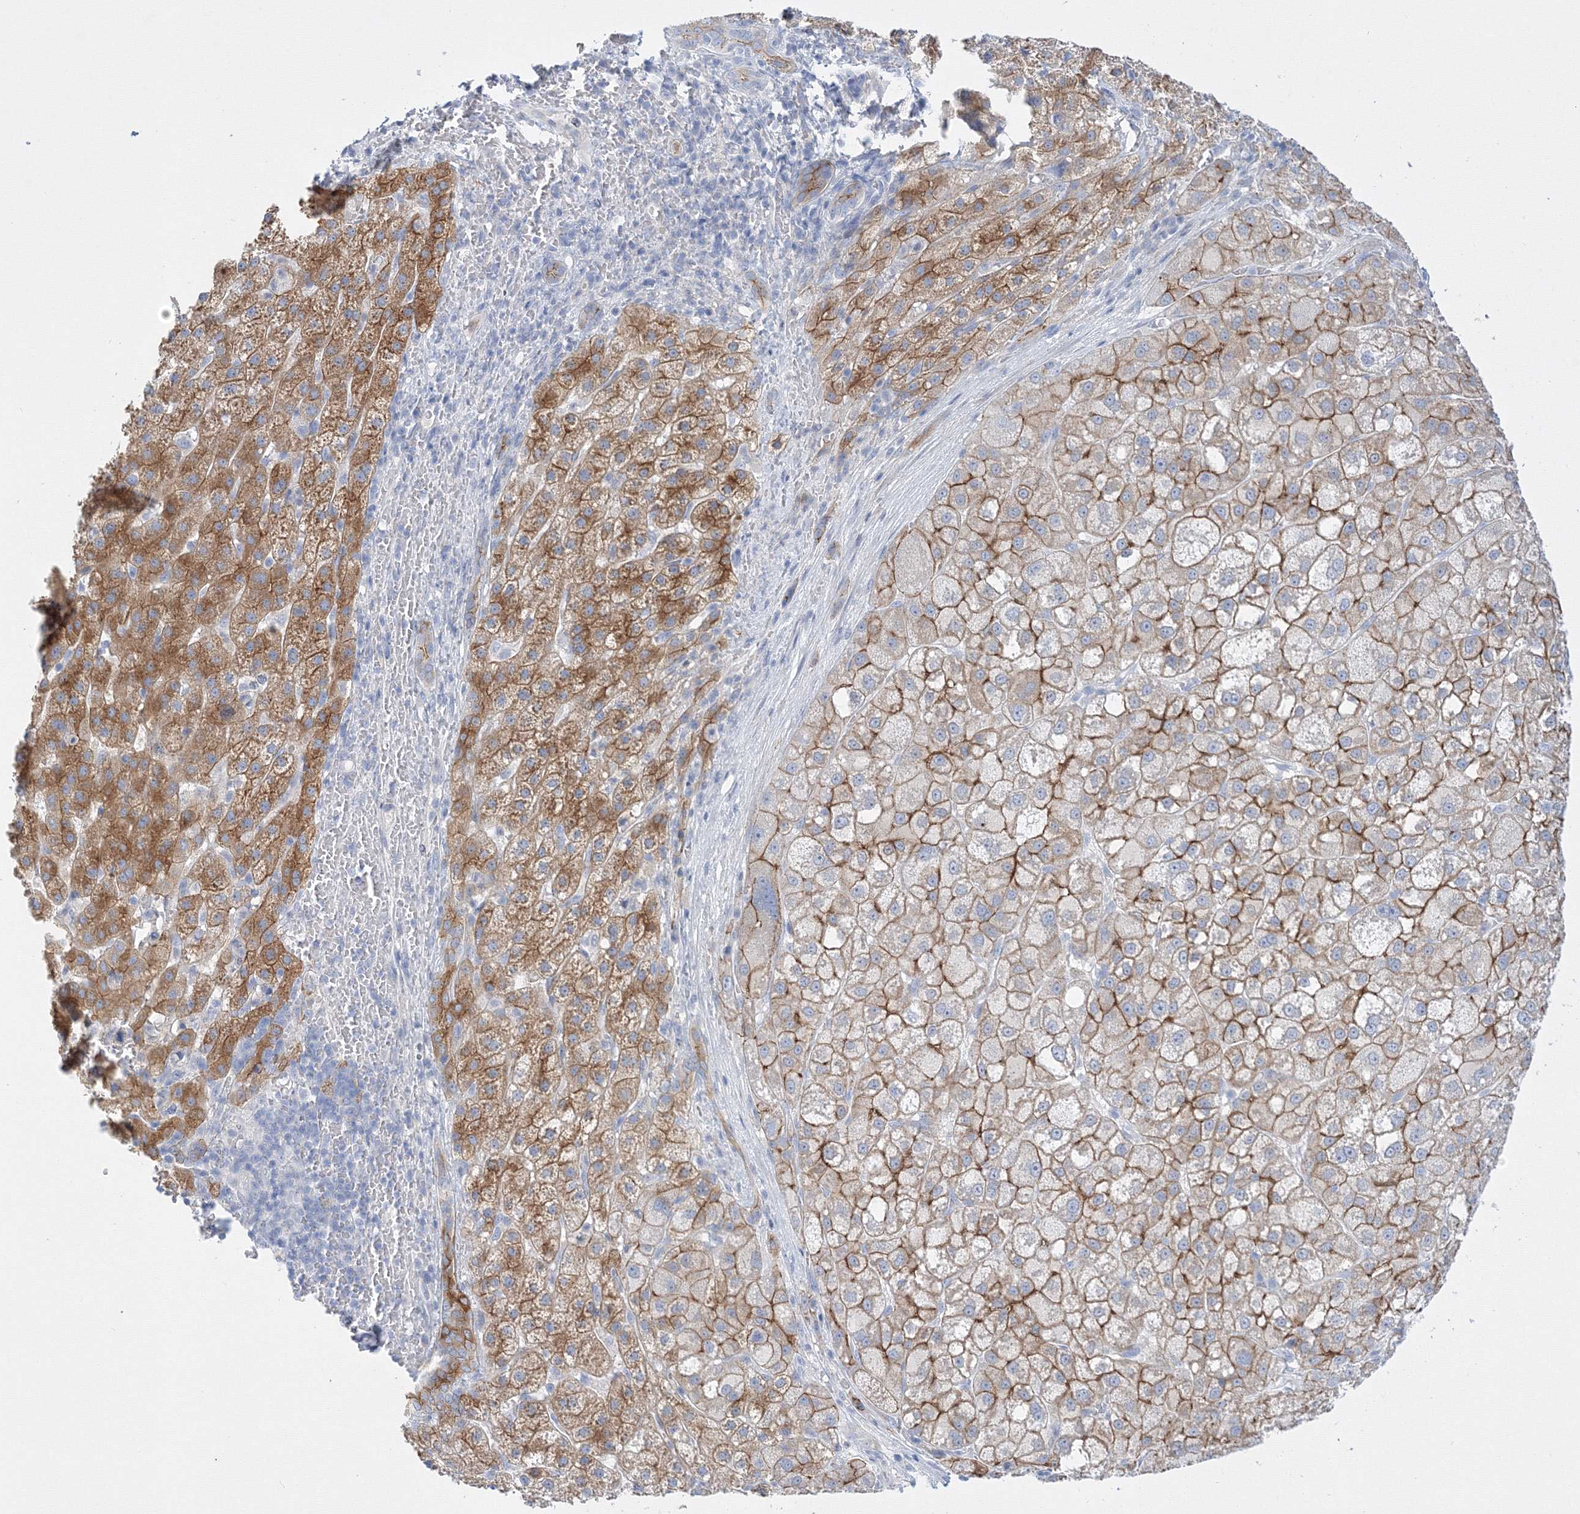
{"staining": {"intensity": "moderate", "quantity": ">75%", "location": "cytoplasmic/membranous"}, "tissue": "liver cancer", "cell_type": "Tumor cells", "image_type": "cancer", "snomed": [{"axis": "morphology", "description": "Carcinoma, Hepatocellular, NOS"}, {"axis": "topography", "description": "Liver"}], "caption": "Approximately >75% of tumor cells in human liver cancer exhibit moderate cytoplasmic/membranous protein positivity as visualized by brown immunohistochemical staining.", "gene": "AASDH", "patient": {"sex": "male", "age": 57}}